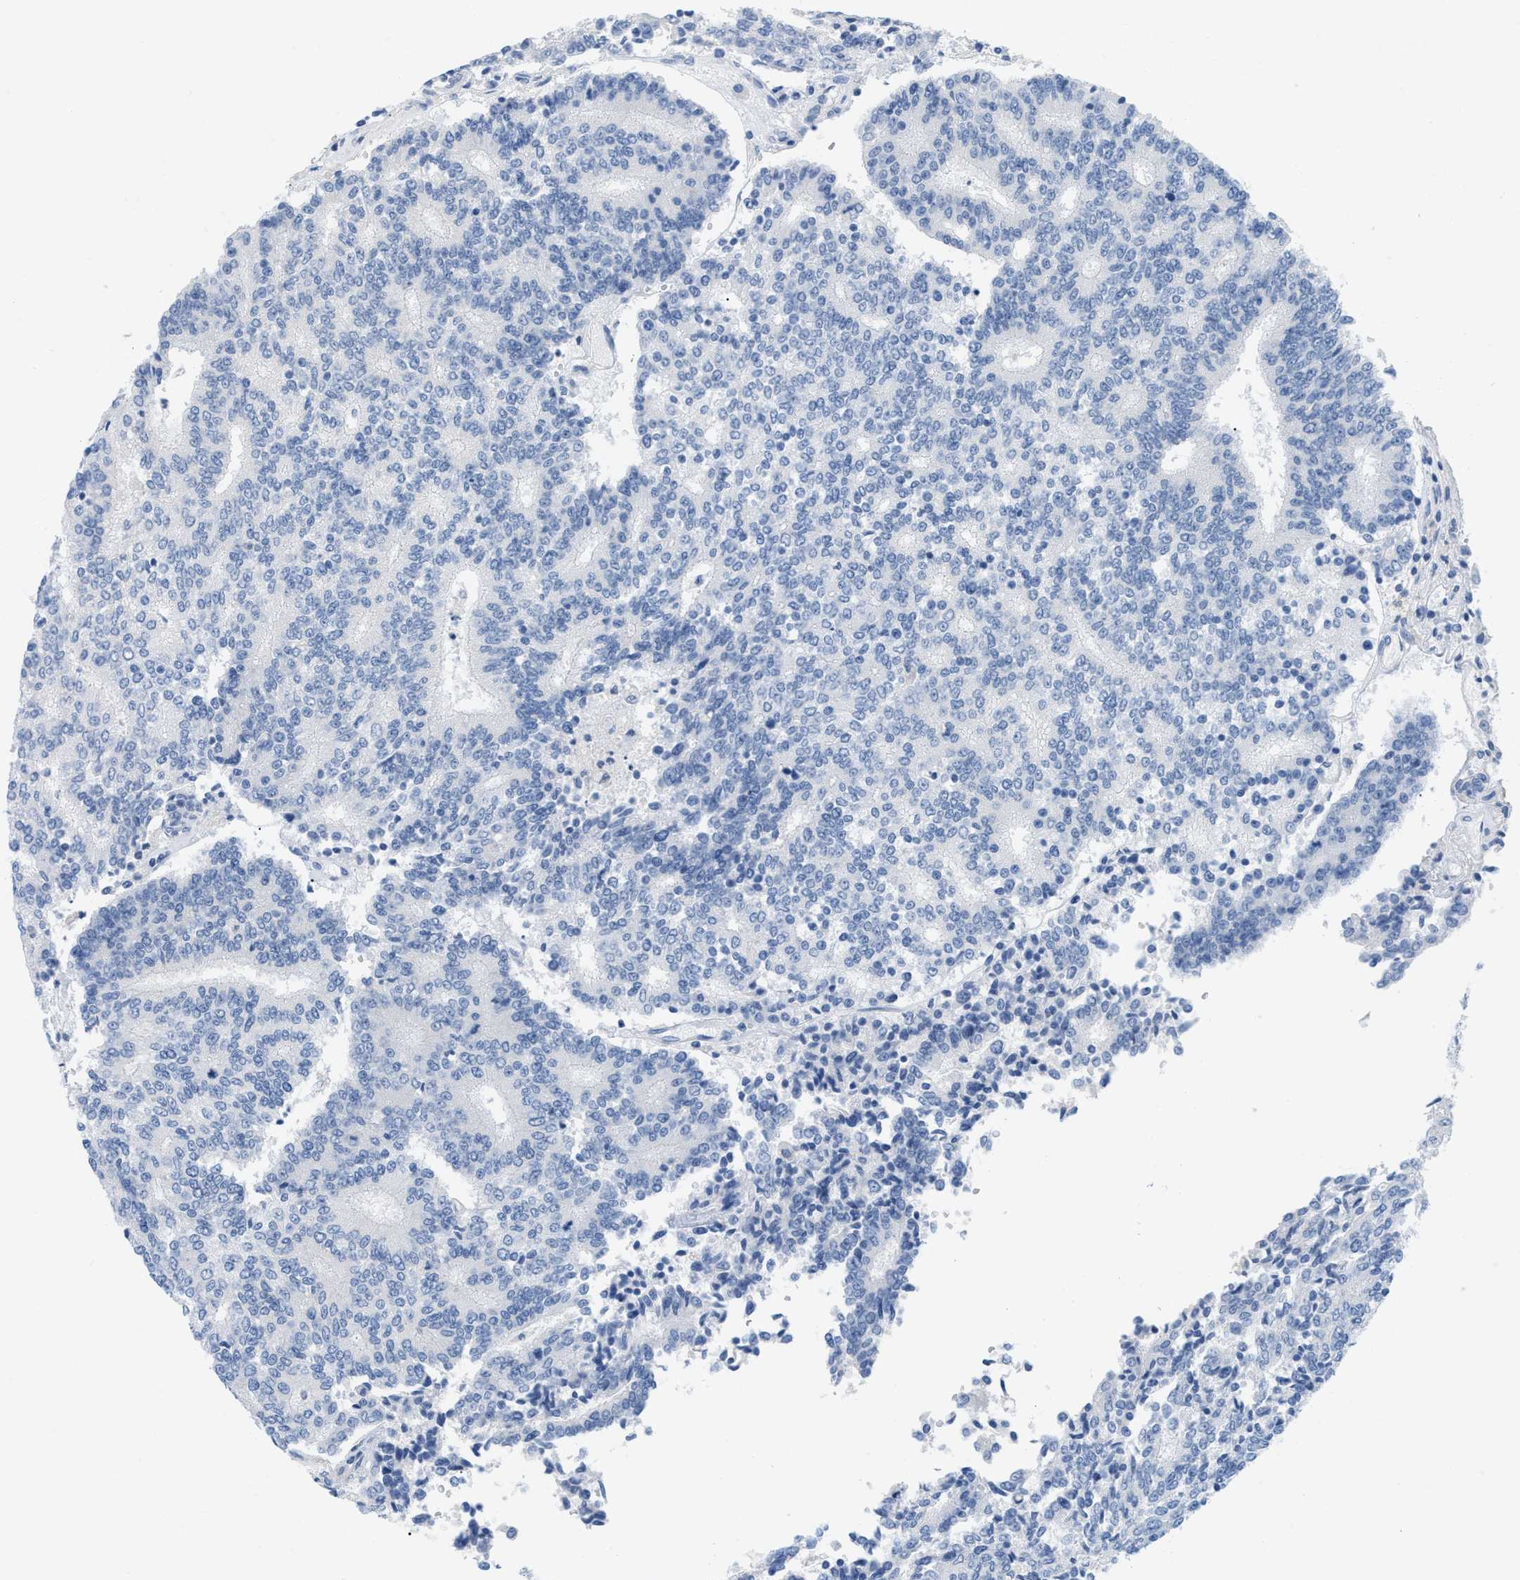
{"staining": {"intensity": "negative", "quantity": "none", "location": "none"}, "tissue": "prostate cancer", "cell_type": "Tumor cells", "image_type": "cancer", "snomed": [{"axis": "morphology", "description": "Normal tissue, NOS"}, {"axis": "morphology", "description": "Adenocarcinoma, High grade"}, {"axis": "topography", "description": "Prostate"}, {"axis": "topography", "description": "Seminal veicle"}], "caption": "This is an IHC photomicrograph of human prostate high-grade adenocarcinoma. There is no expression in tumor cells.", "gene": "PAPPA", "patient": {"sex": "male", "age": 55}}